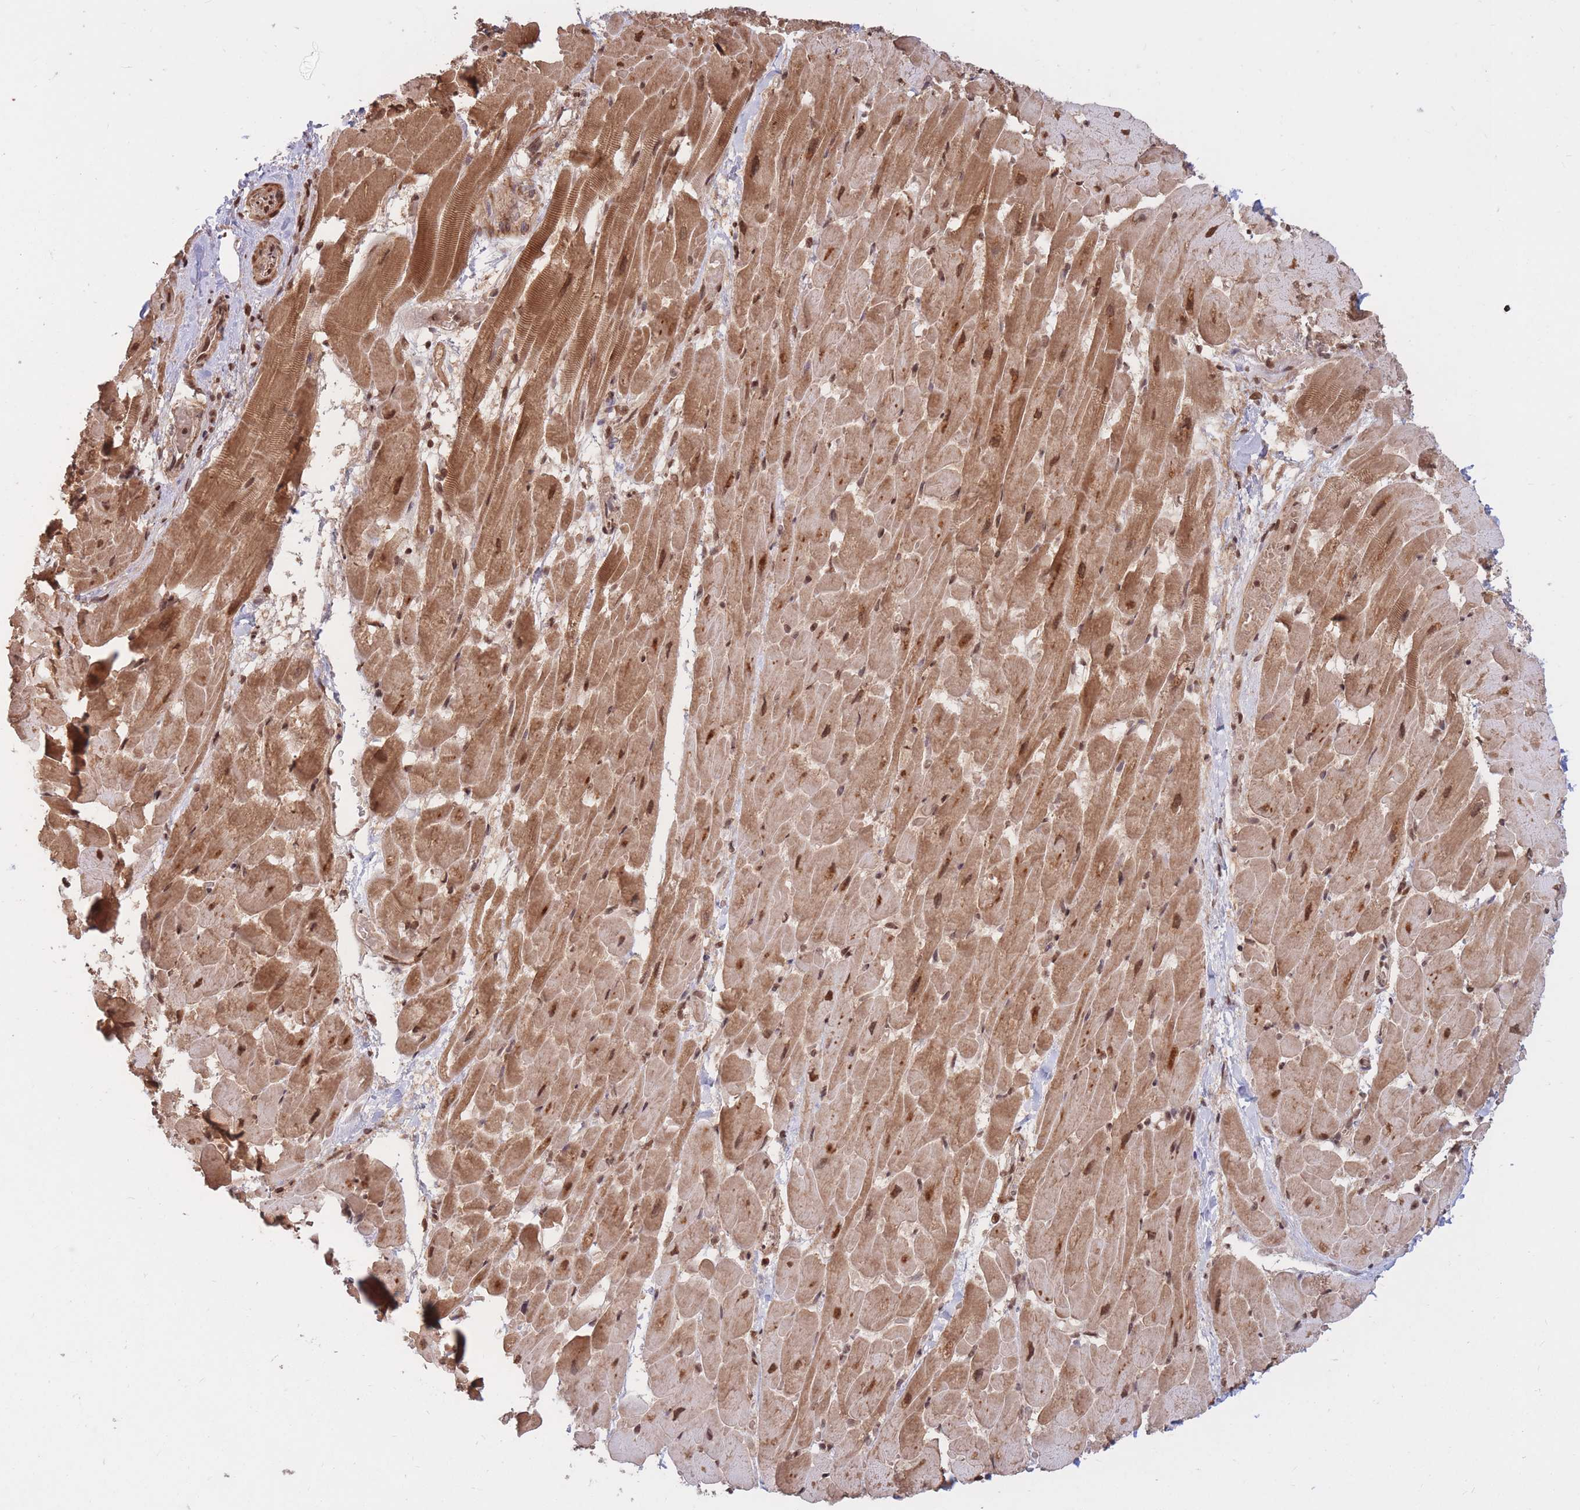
{"staining": {"intensity": "moderate", "quantity": ">75%", "location": "cytoplasmic/membranous,nuclear"}, "tissue": "heart muscle", "cell_type": "Cardiomyocytes", "image_type": "normal", "snomed": [{"axis": "morphology", "description": "Normal tissue, NOS"}, {"axis": "topography", "description": "Heart"}], "caption": "High-power microscopy captured an immunohistochemistry photomicrograph of unremarkable heart muscle, revealing moderate cytoplasmic/membranous,nuclear expression in approximately >75% of cardiomyocytes. Nuclei are stained in blue.", "gene": "SRA1", "patient": {"sex": "male", "age": 37}}